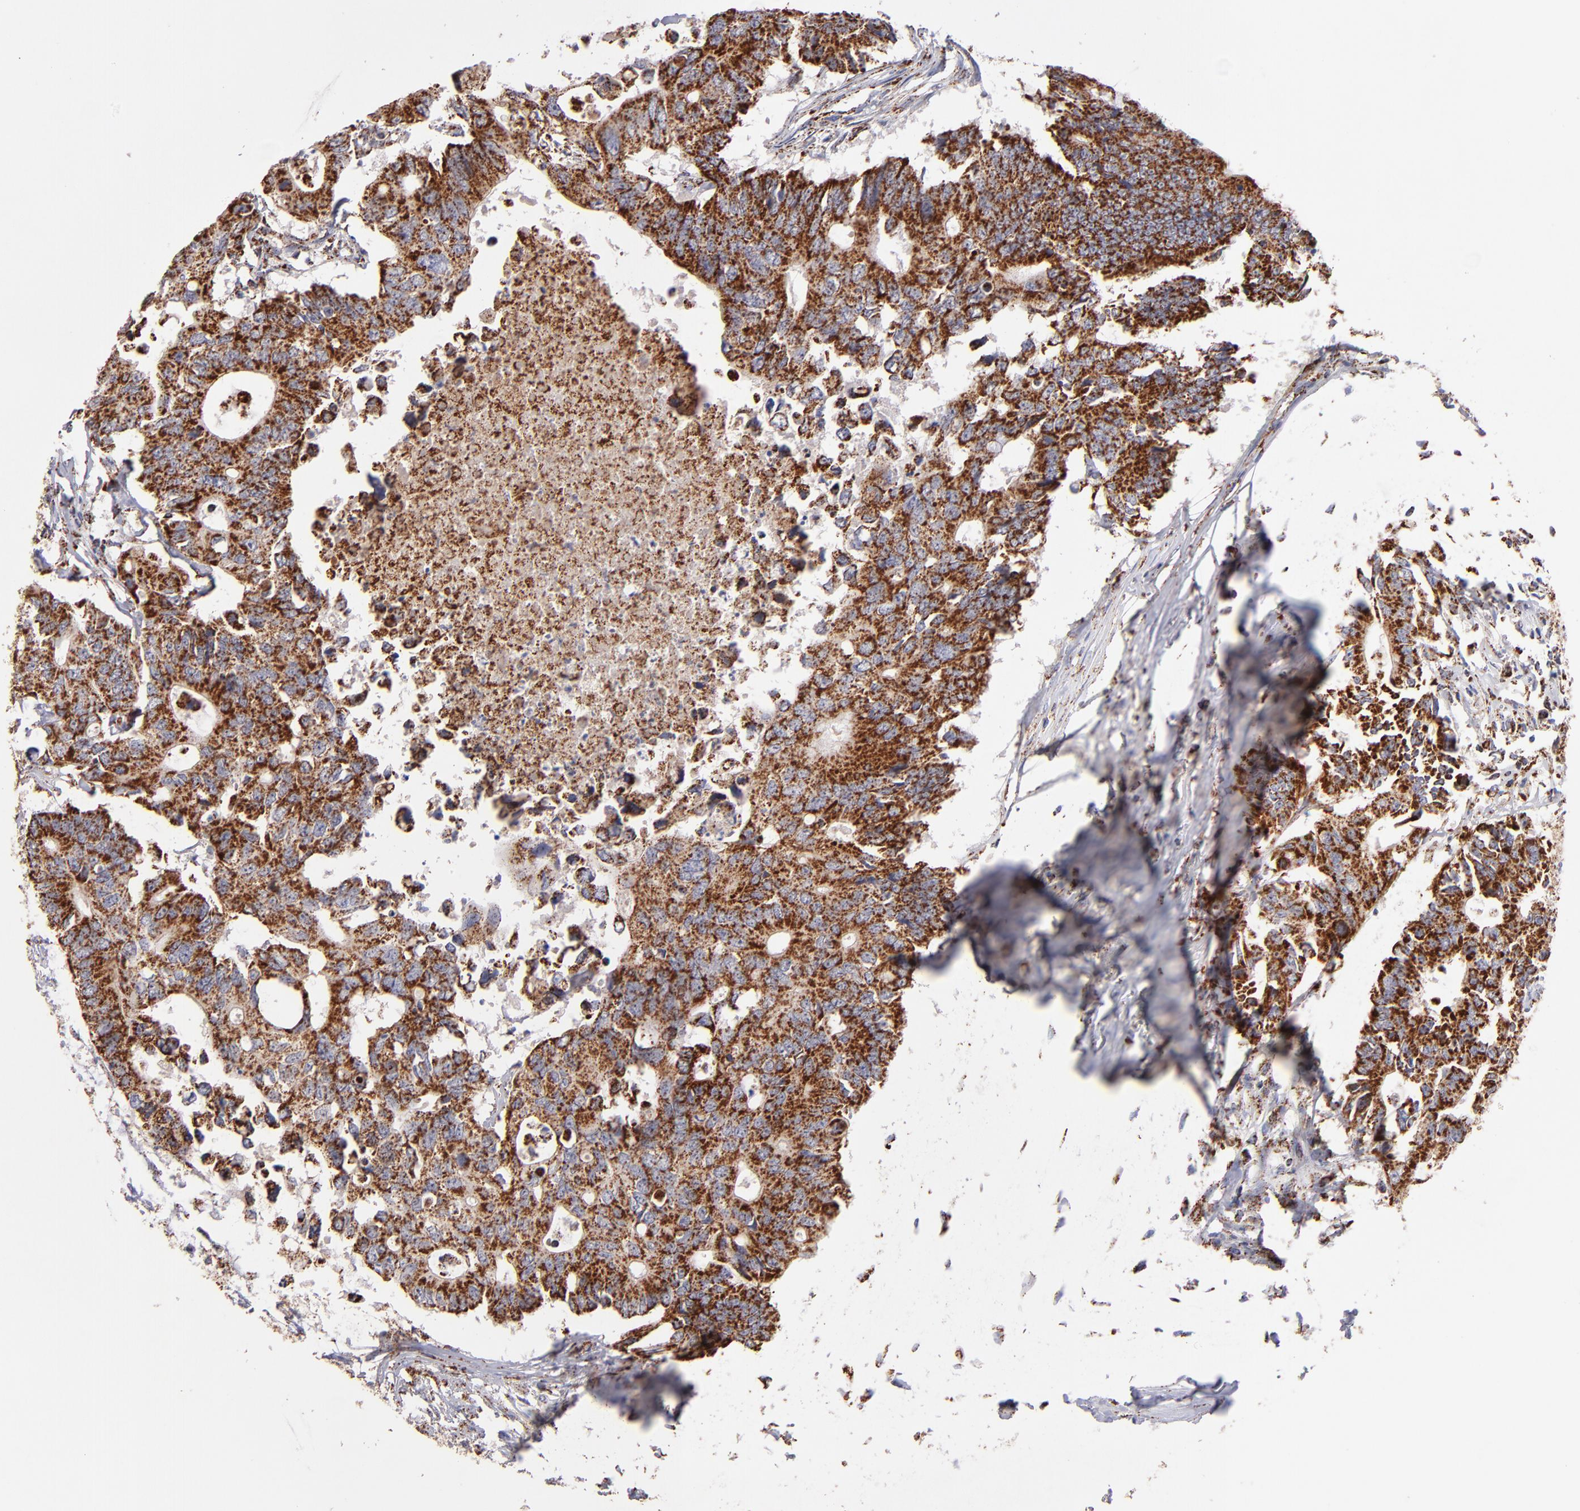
{"staining": {"intensity": "moderate", "quantity": ">75%", "location": "cytoplasmic/membranous"}, "tissue": "colorectal cancer", "cell_type": "Tumor cells", "image_type": "cancer", "snomed": [{"axis": "morphology", "description": "Adenocarcinoma, NOS"}, {"axis": "topography", "description": "Colon"}], "caption": "A high-resolution histopathology image shows immunohistochemistry (IHC) staining of colorectal adenocarcinoma, which demonstrates moderate cytoplasmic/membranous staining in about >75% of tumor cells. The protein is shown in brown color, while the nuclei are stained blue.", "gene": "DLST", "patient": {"sex": "male", "age": 71}}